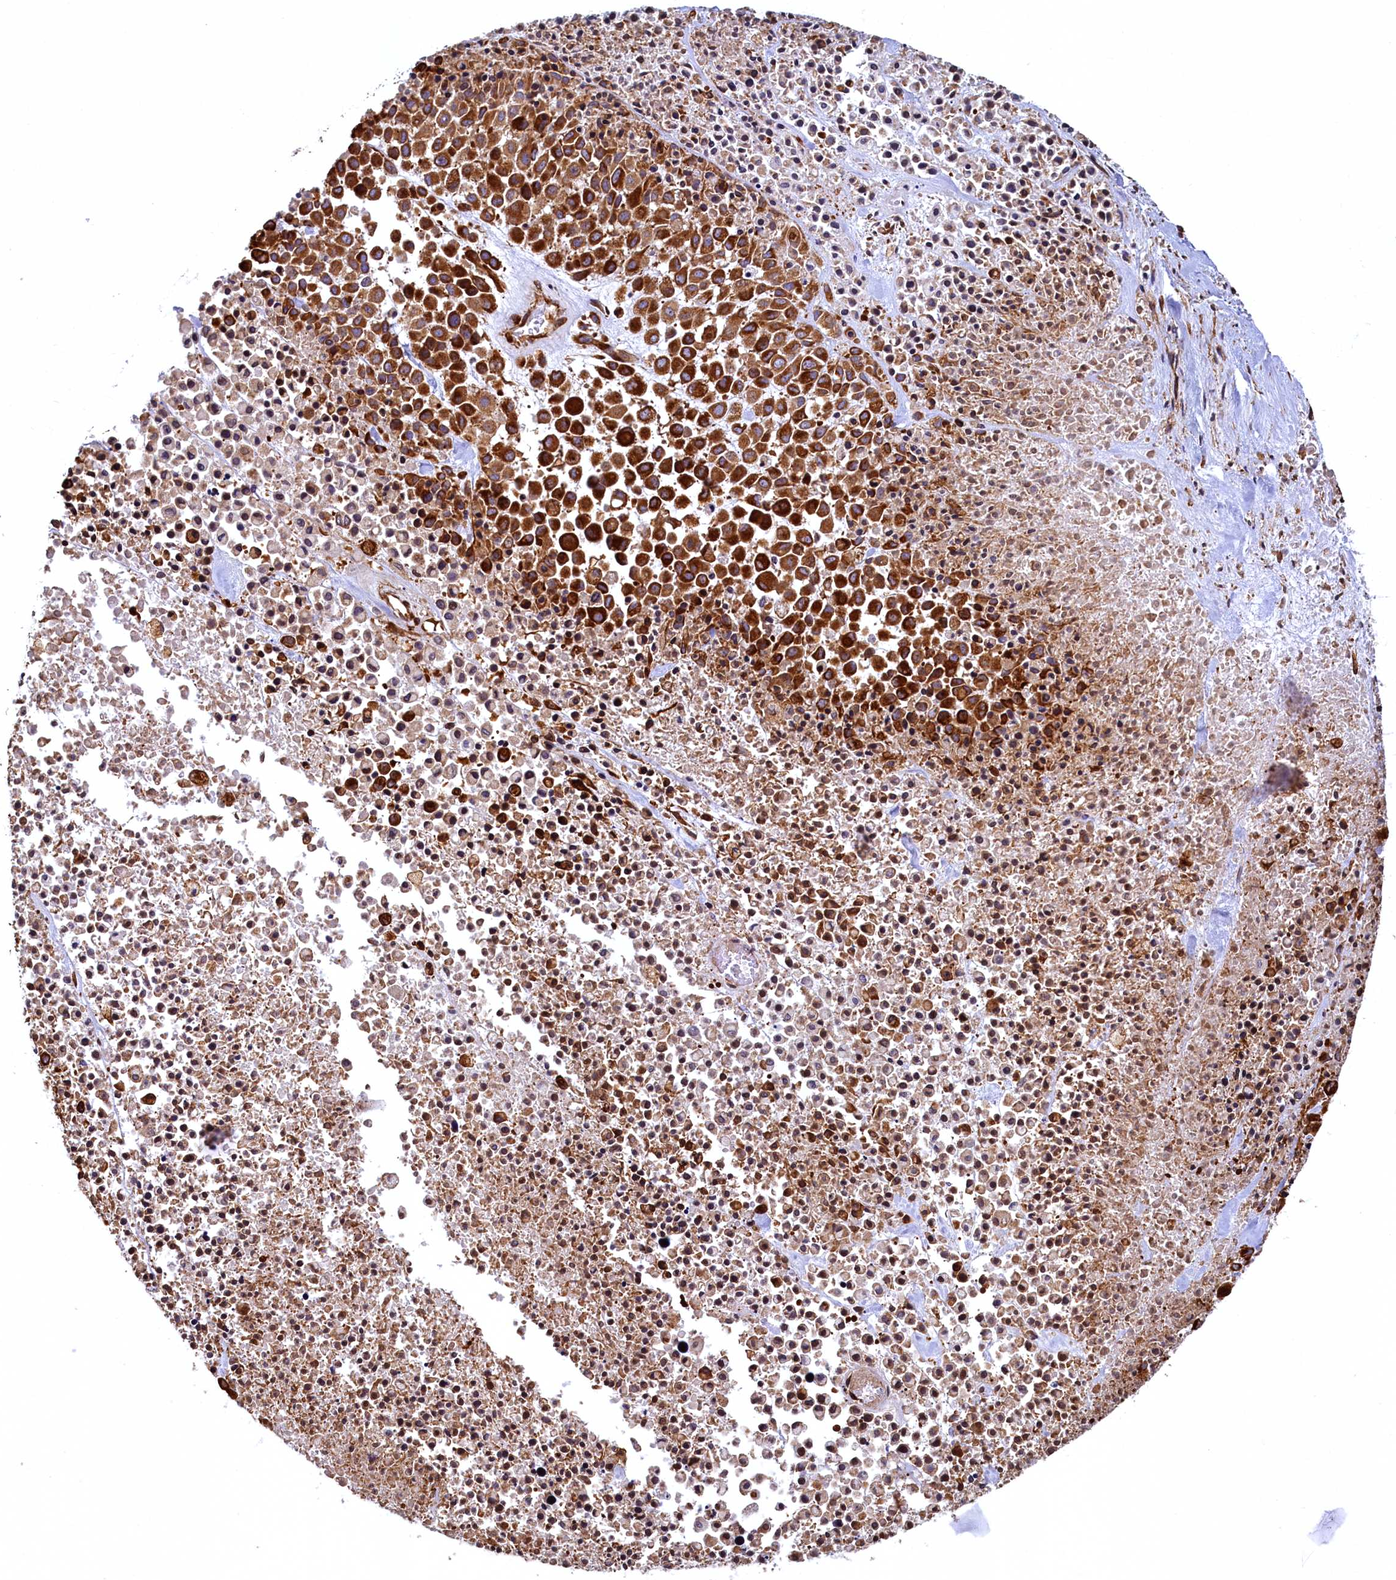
{"staining": {"intensity": "strong", "quantity": ">75%", "location": "cytoplasmic/membranous"}, "tissue": "melanoma", "cell_type": "Tumor cells", "image_type": "cancer", "snomed": [{"axis": "morphology", "description": "Malignant melanoma, Metastatic site"}, {"axis": "topography", "description": "Skin"}], "caption": "A brown stain labels strong cytoplasmic/membranous positivity of a protein in melanoma tumor cells.", "gene": "LRRC57", "patient": {"sex": "female", "age": 81}}